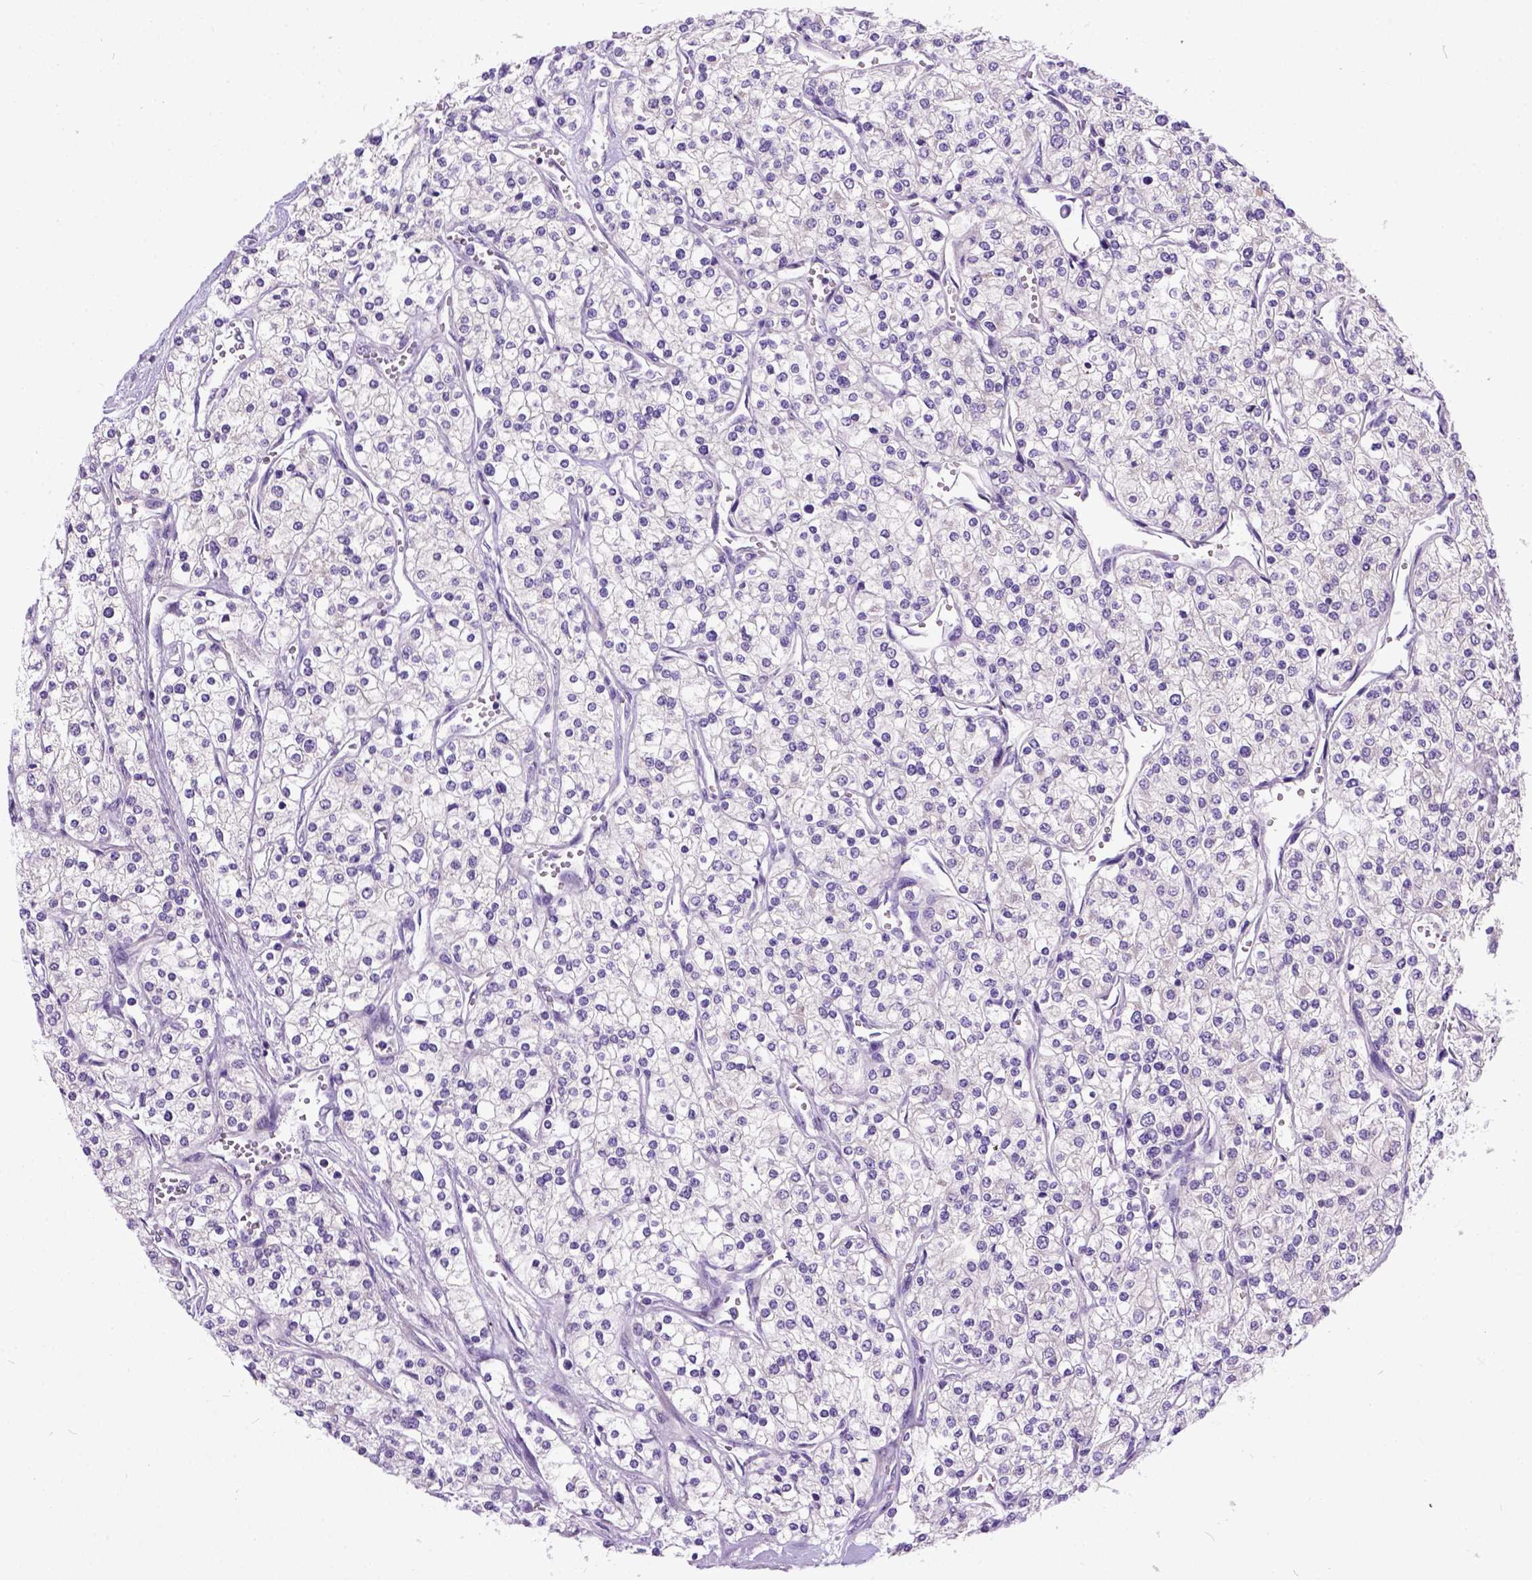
{"staining": {"intensity": "negative", "quantity": "none", "location": "none"}, "tissue": "renal cancer", "cell_type": "Tumor cells", "image_type": "cancer", "snomed": [{"axis": "morphology", "description": "Adenocarcinoma, NOS"}, {"axis": "topography", "description": "Kidney"}], "caption": "Immunohistochemistry micrograph of neoplastic tissue: adenocarcinoma (renal) stained with DAB exhibits no significant protein staining in tumor cells.", "gene": "NEK5", "patient": {"sex": "male", "age": 80}}